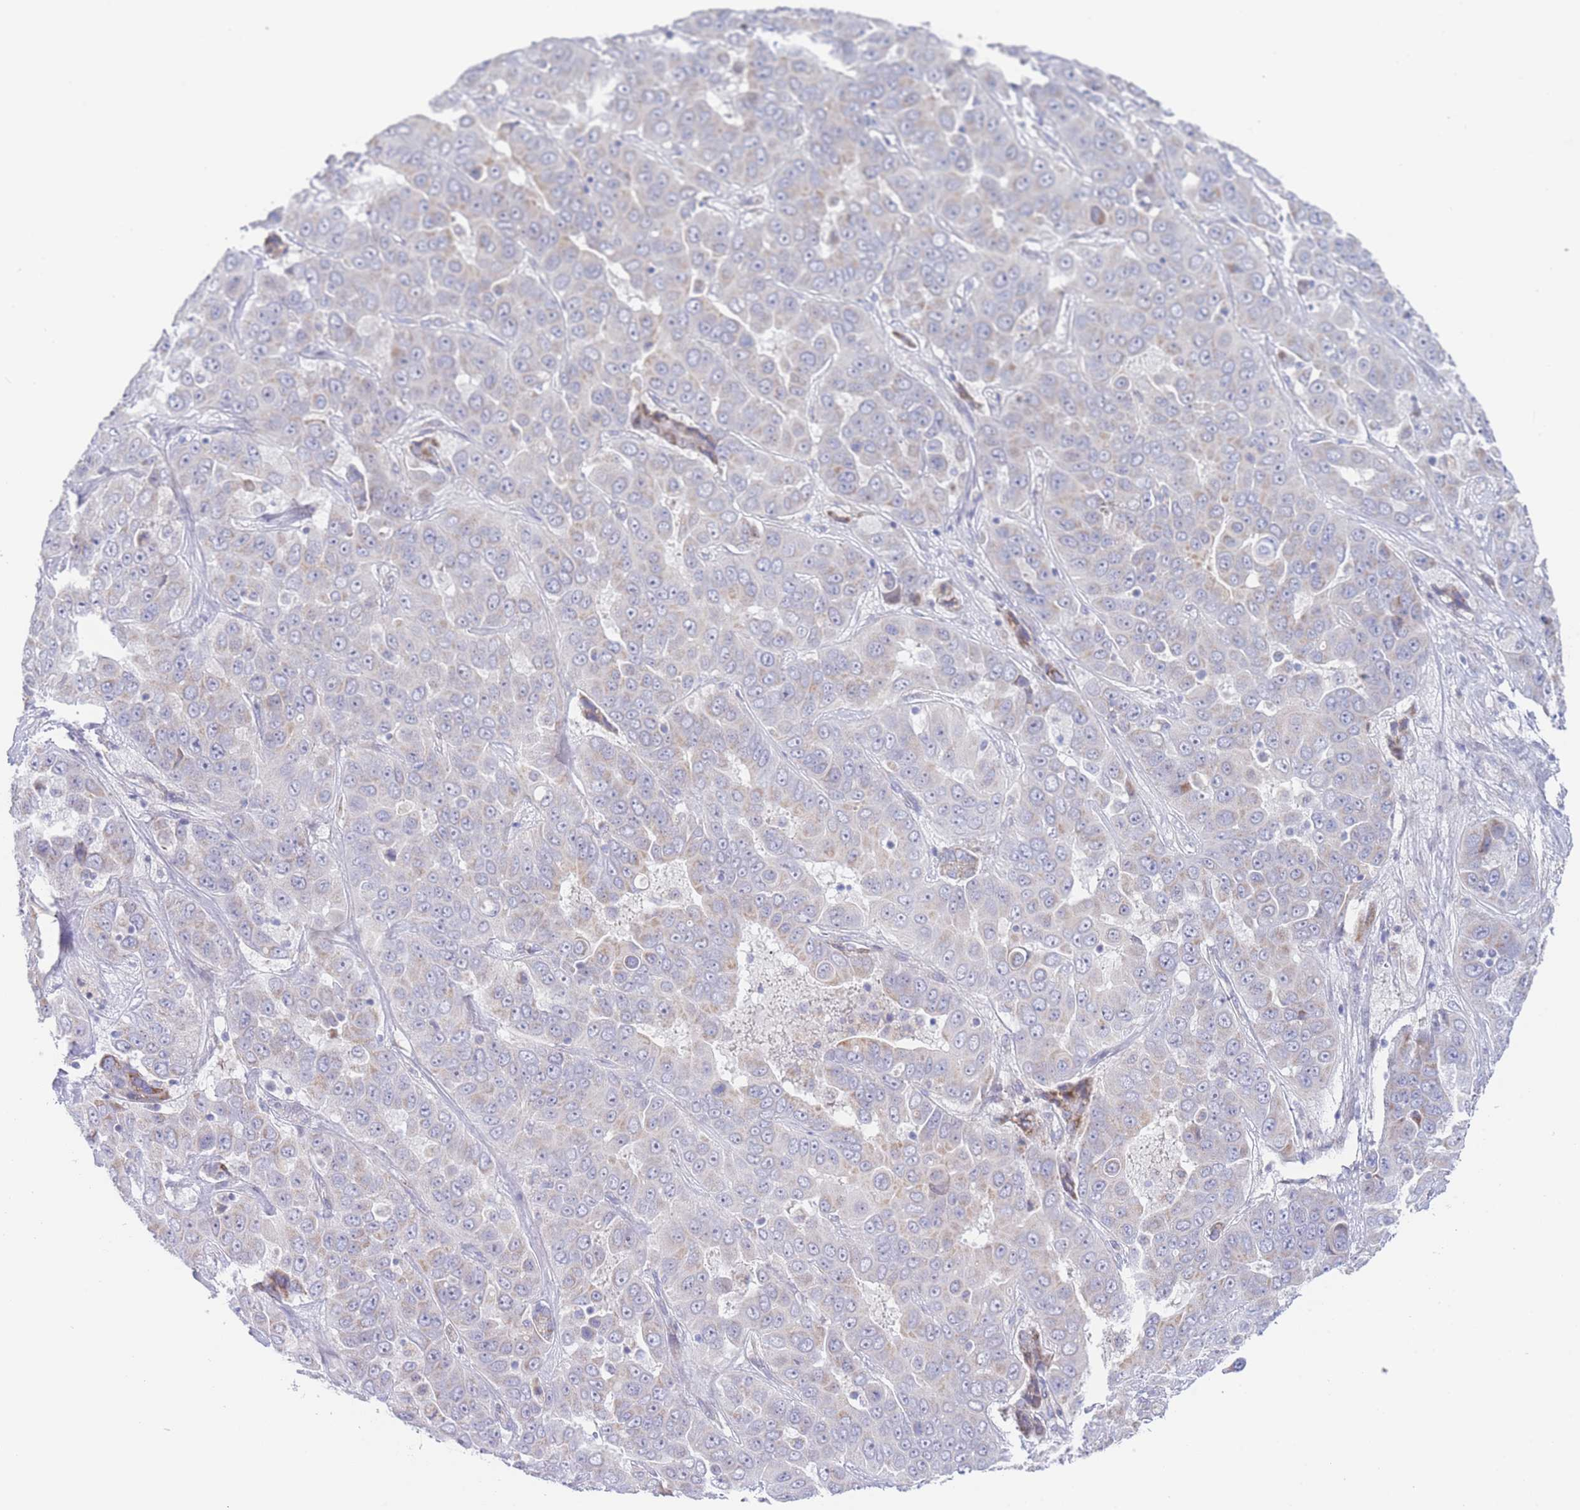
{"staining": {"intensity": "weak", "quantity": "<25%", "location": "cytoplasmic/membranous"}, "tissue": "liver cancer", "cell_type": "Tumor cells", "image_type": "cancer", "snomed": [{"axis": "morphology", "description": "Cholangiocarcinoma"}, {"axis": "topography", "description": "Liver"}], "caption": "Liver cholangiocarcinoma was stained to show a protein in brown. There is no significant staining in tumor cells.", "gene": "GPAM", "patient": {"sex": "female", "age": 52}}